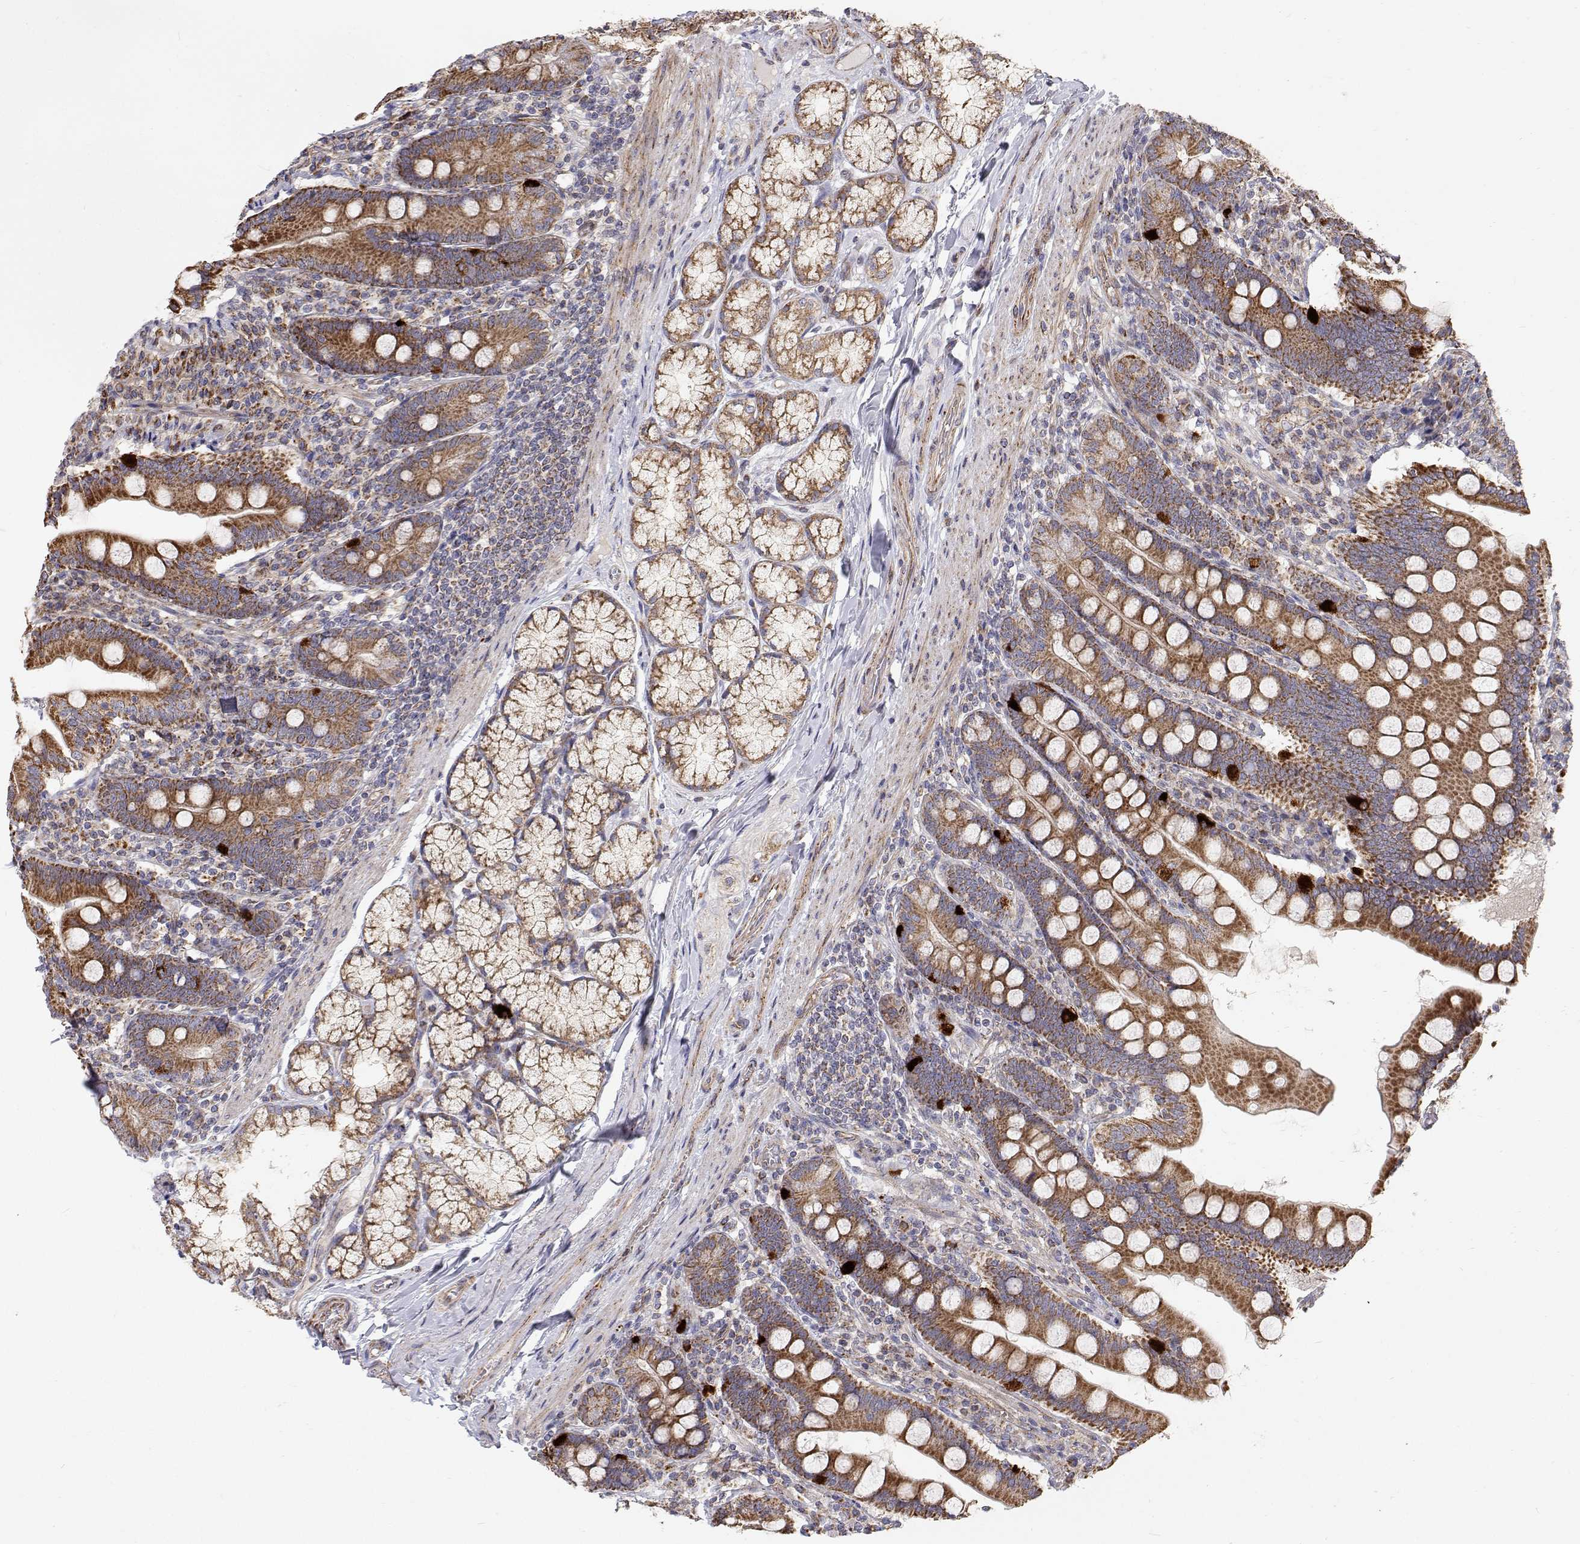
{"staining": {"intensity": "strong", "quantity": ">75%", "location": "cytoplasmic/membranous"}, "tissue": "duodenum", "cell_type": "Glandular cells", "image_type": "normal", "snomed": [{"axis": "morphology", "description": "Normal tissue, NOS"}, {"axis": "topography", "description": "Duodenum"}], "caption": "Approximately >75% of glandular cells in benign human duodenum reveal strong cytoplasmic/membranous protein expression as visualized by brown immunohistochemical staining.", "gene": "SPICE1", "patient": {"sex": "female", "age": 67}}